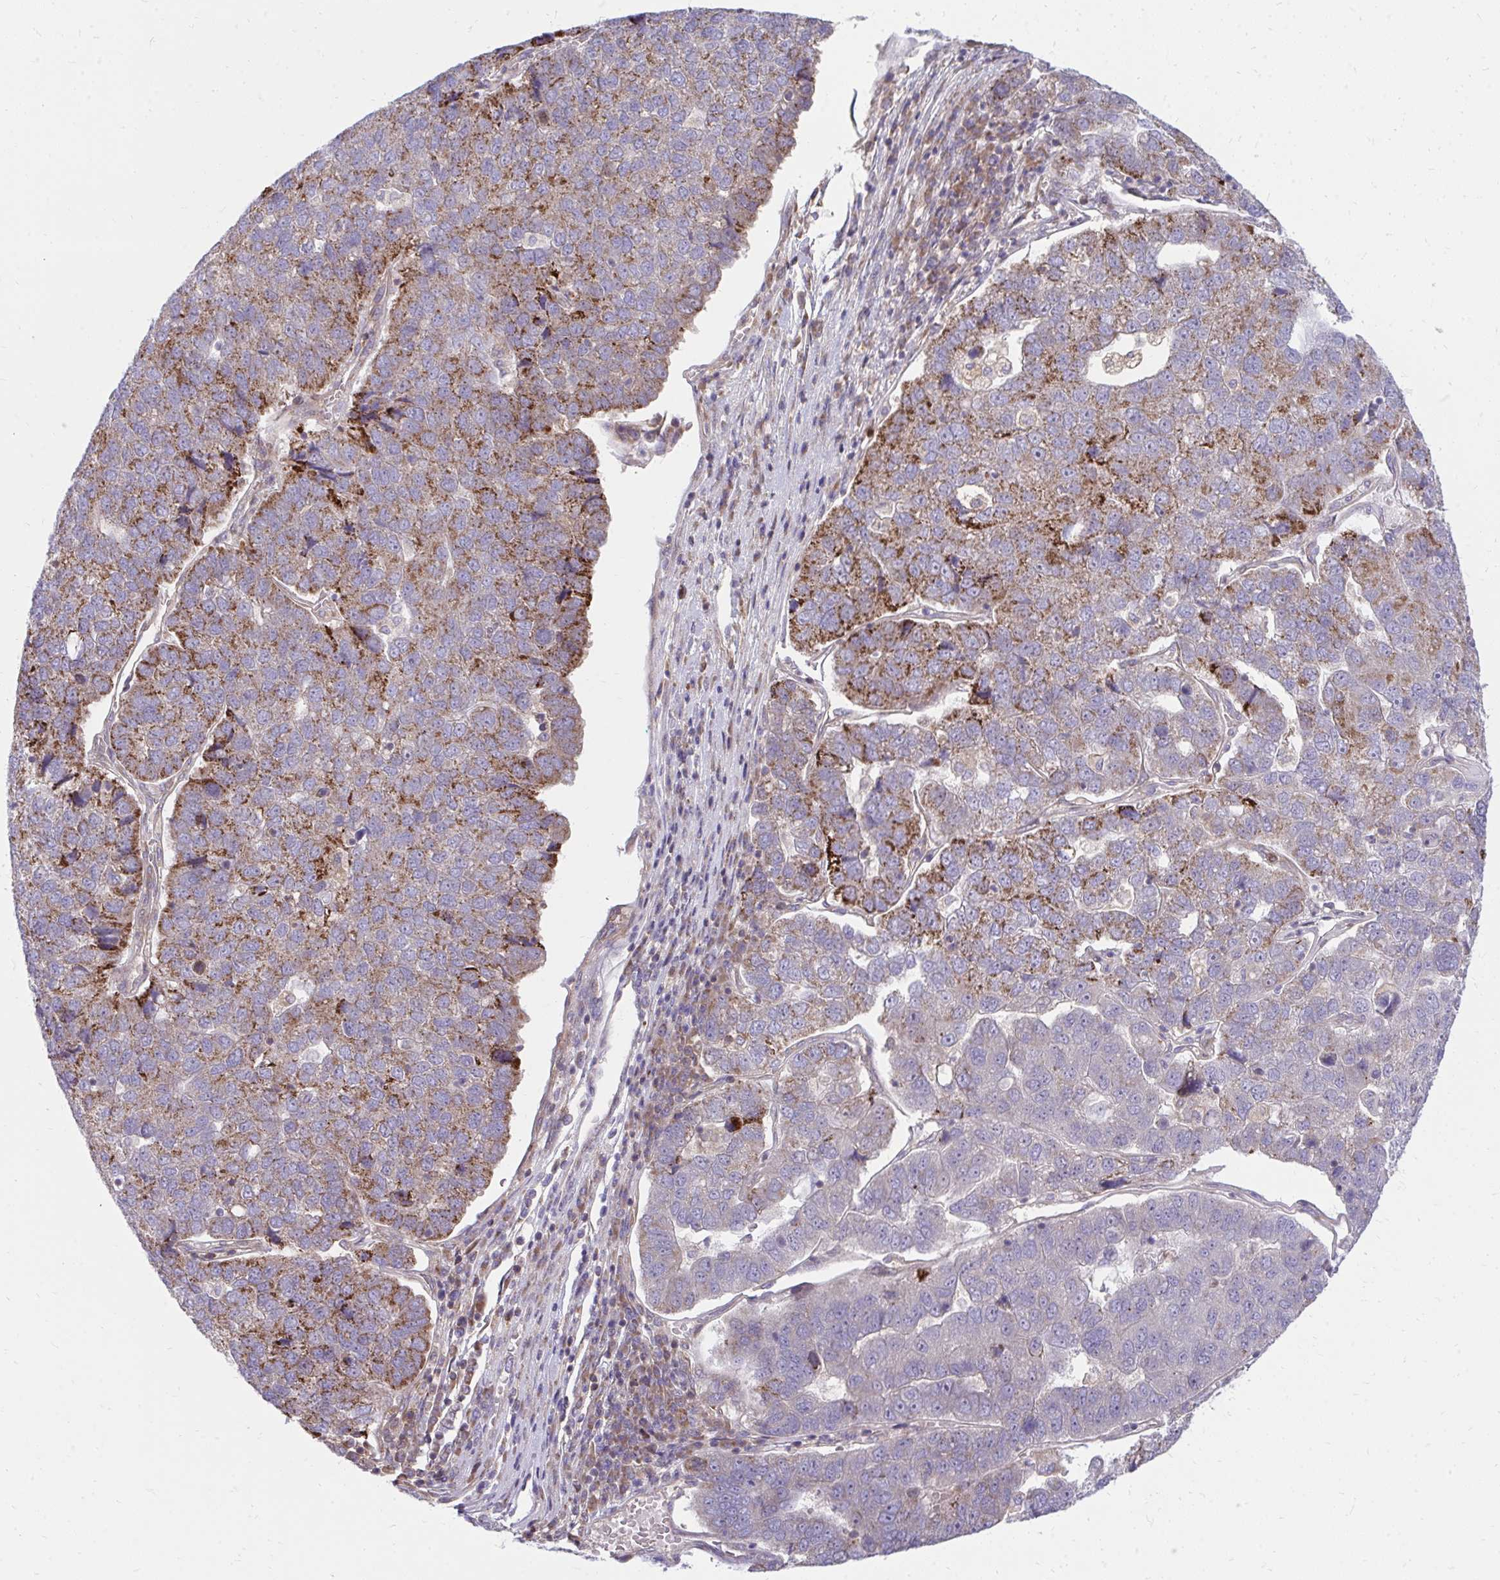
{"staining": {"intensity": "moderate", "quantity": "25%-75%", "location": "cytoplasmic/membranous"}, "tissue": "pancreatic cancer", "cell_type": "Tumor cells", "image_type": "cancer", "snomed": [{"axis": "morphology", "description": "Adenocarcinoma, NOS"}, {"axis": "topography", "description": "Pancreas"}], "caption": "A high-resolution histopathology image shows IHC staining of adenocarcinoma (pancreatic), which displays moderate cytoplasmic/membranous staining in about 25%-75% of tumor cells.", "gene": "ASAP1", "patient": {"sex": "female", "age": 61}}